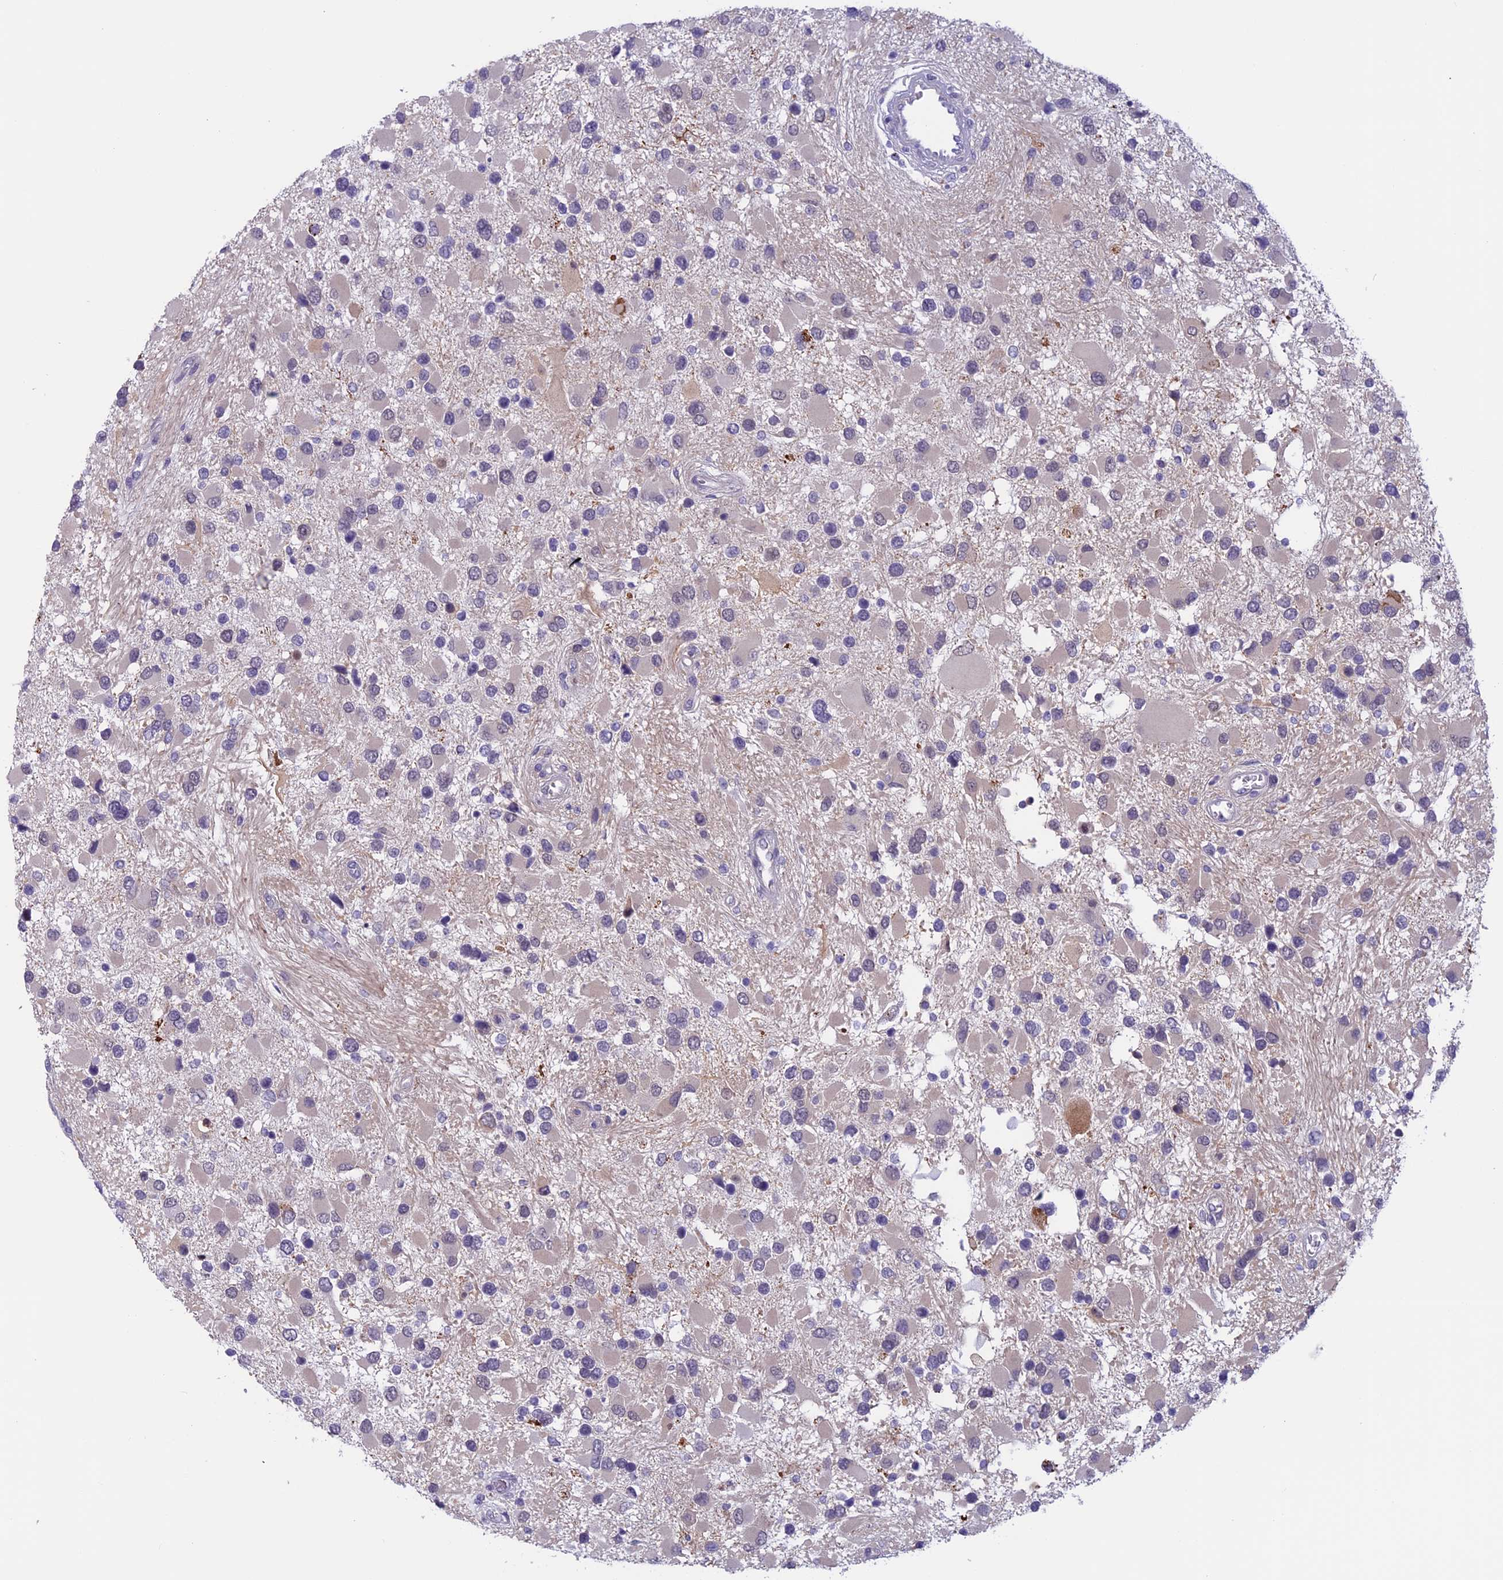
{"staining": {"intensity": "negative", "quantity": "none", "location": "none"}, "tissue": "glioma", "cell_type": "Tumor cells", "image_type": "cancer", "snomed": [{"axis": "morphology", "description": "Glioma, malignant, High grade"}, {"axis": "topography", "description": "Brain"}], "caption": "A histopathology image of malignant high-grade glioma stained for a protein exhibits no brown staining in tumor cells.", "gene": "ANGPTL2", "patient": {"sex": "male", "age": 53}}